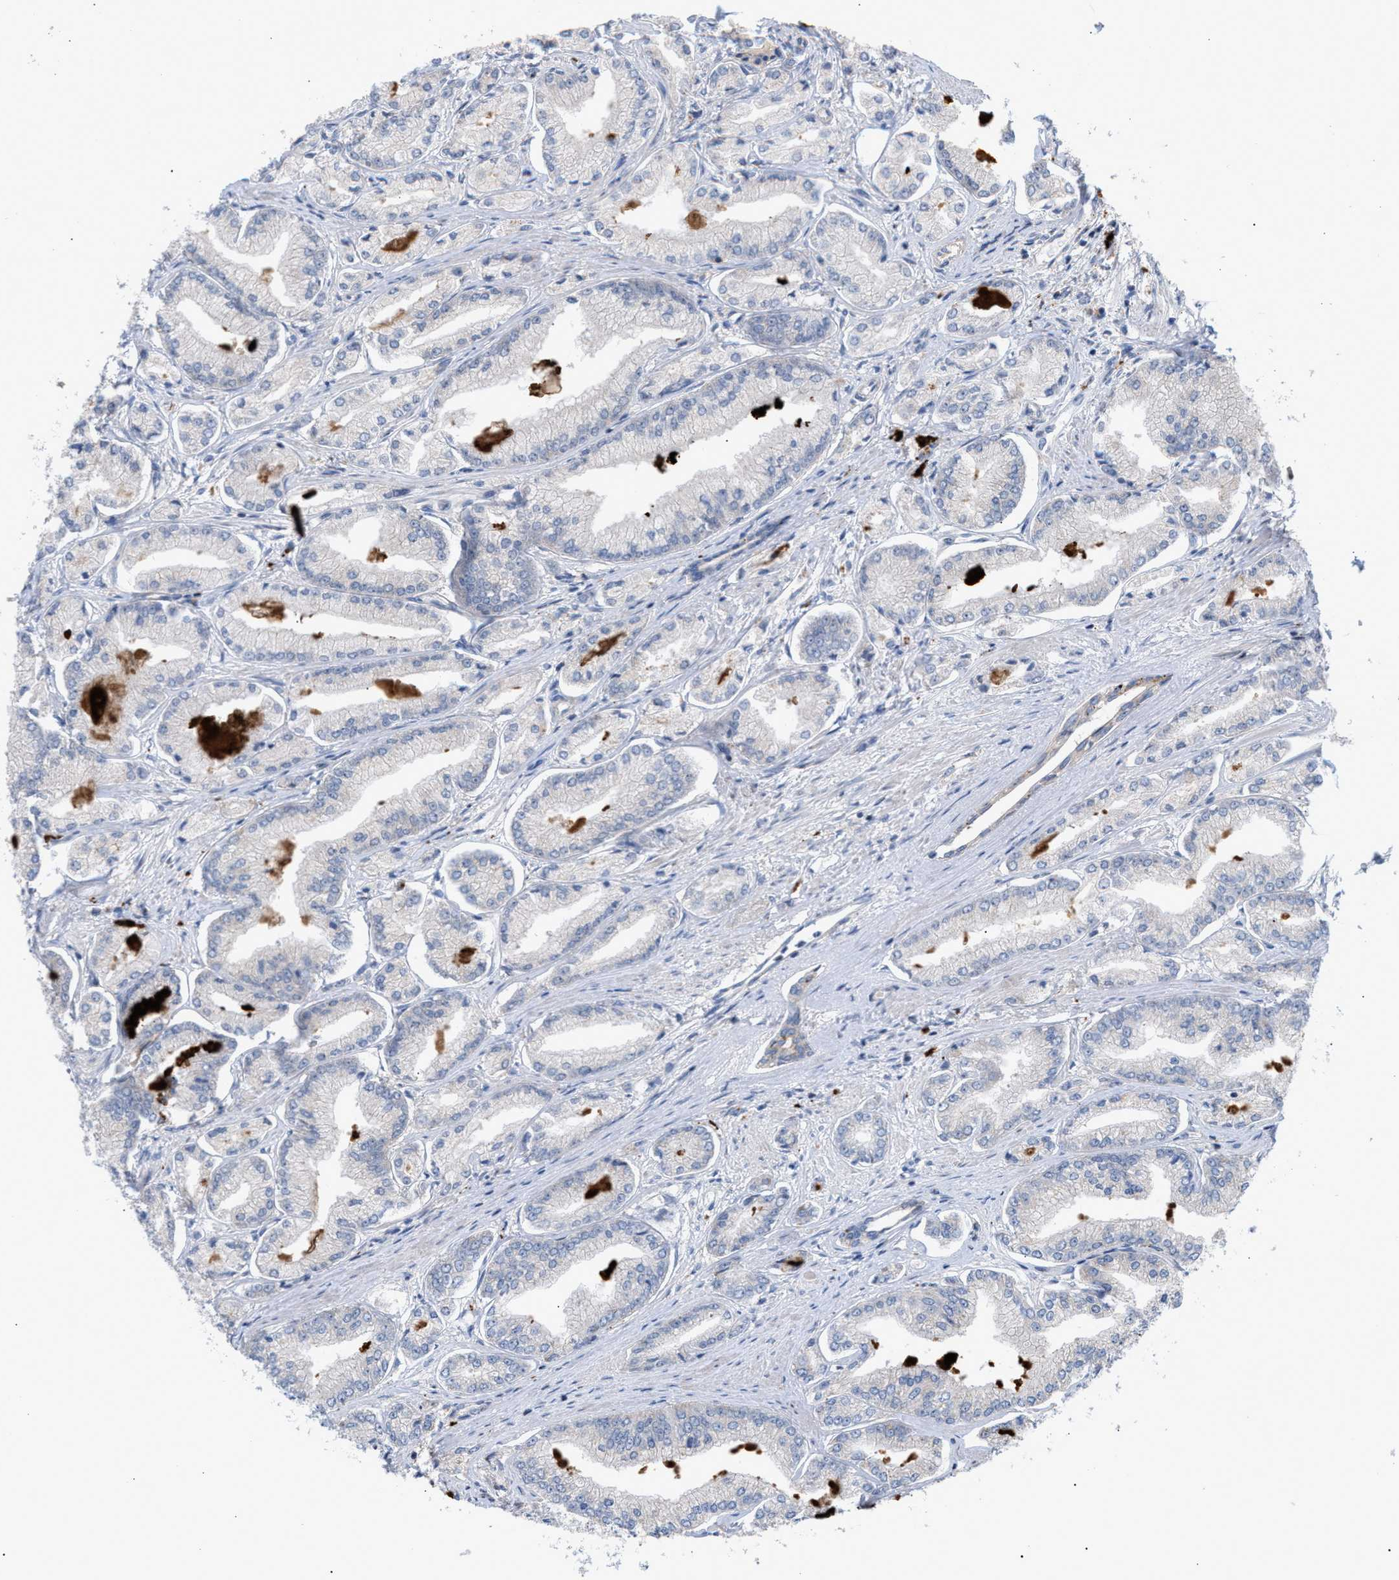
{"staining": {"intensity": "negative", "quantity": "none", "location": "none"}, "tissue": "prostate cancer", "cell_type": "Tumor cells", "image_type": "cancer", "snomed": [{"axis": "morphology", "description": "Adenocarcinoma, Low grade"}, {"axis": "topography", "description": "Prostate"}], "caption": "Immunohistochemical staining of human low-grade adenocarcinoma (prostate) exhibits no significant staining in tumor cells.", "gene": "MBTD1", "patient": {"sex": "male", "age": 52}}